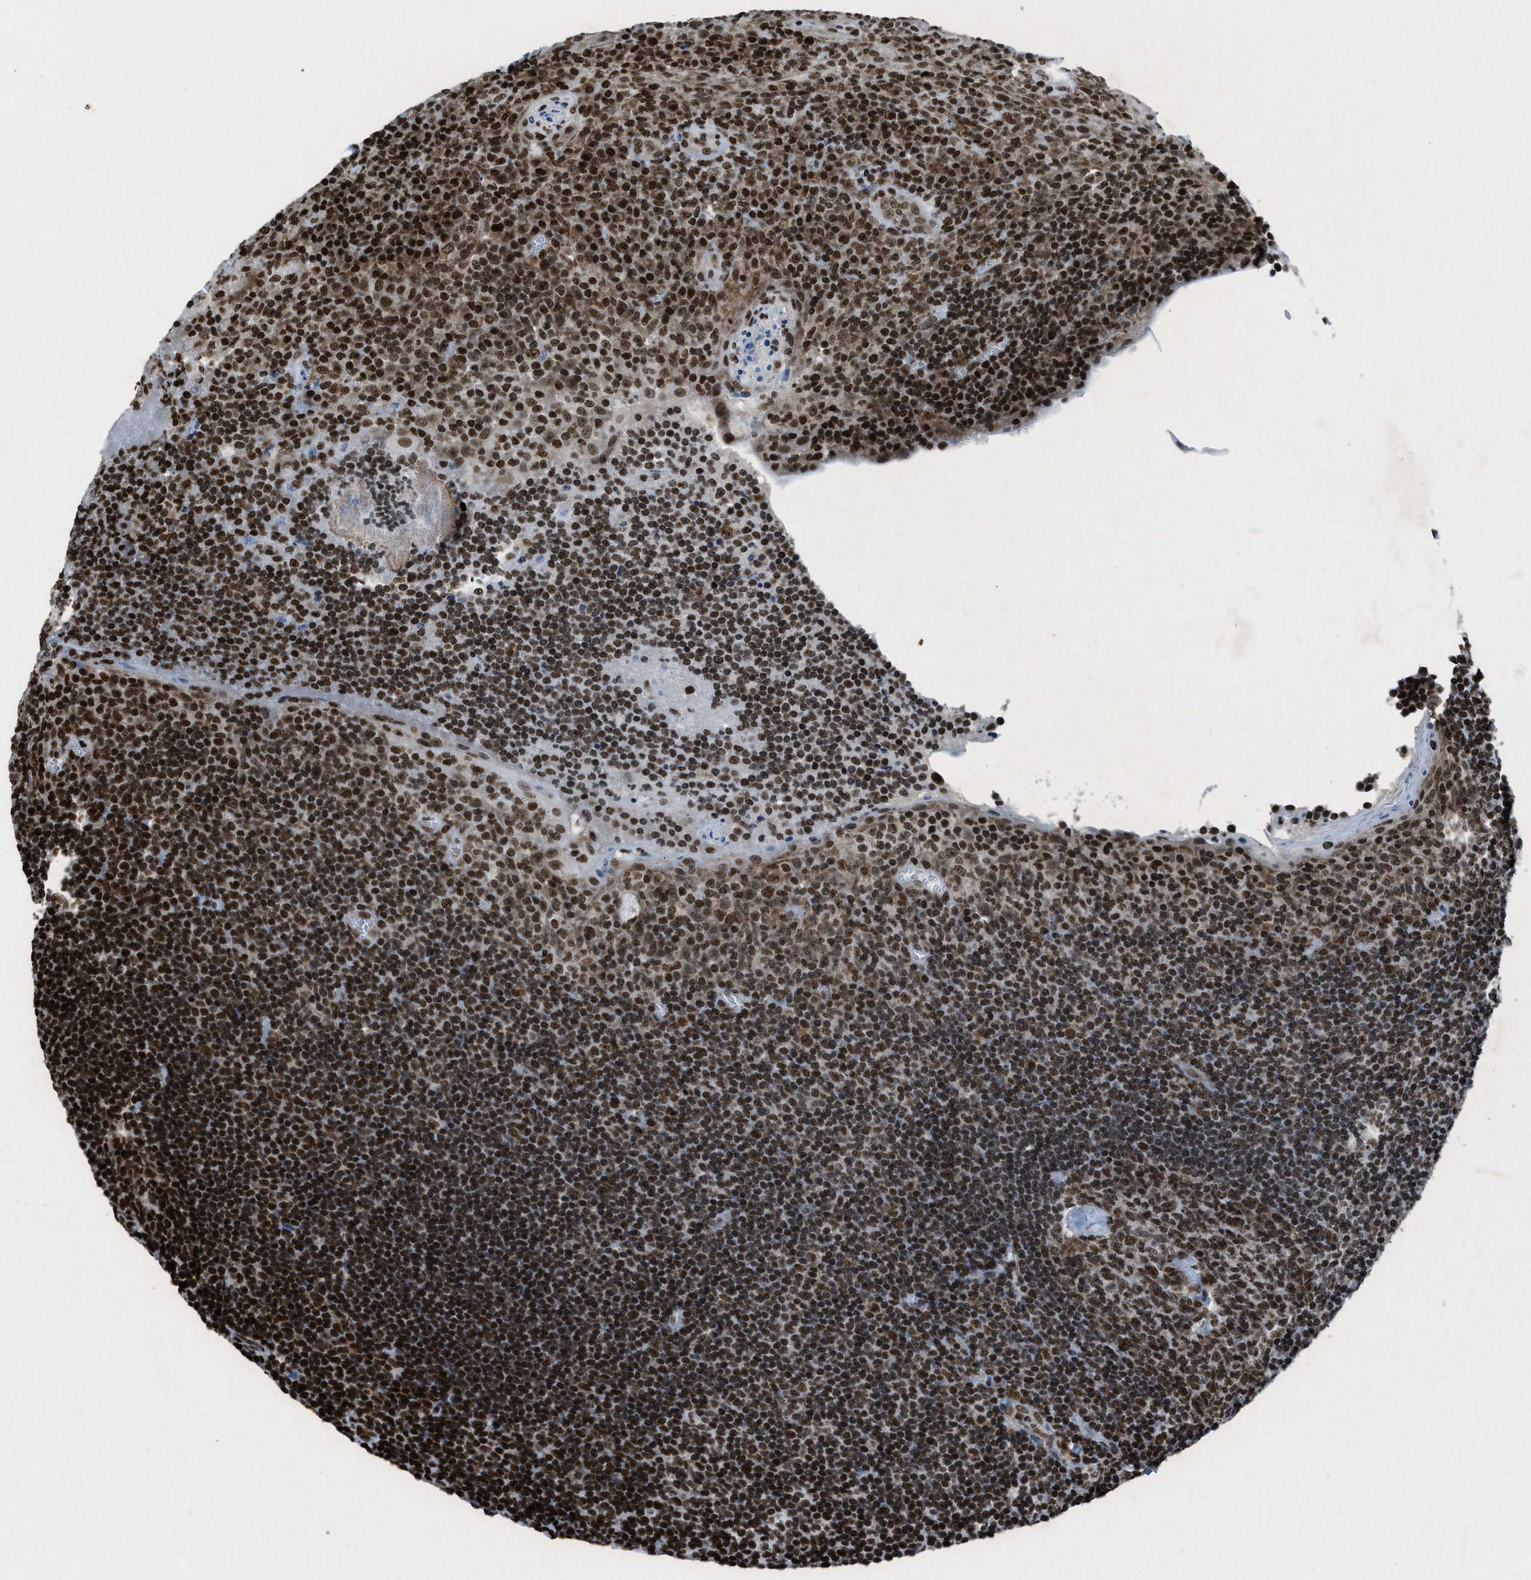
{"staining": {"intensity": "strong", "quantity": ">75%", "location": "nuclear"}, "tissue": "tonsil", "cell_type": "Germinal center cells", "image_type": "normal", "snomed": [{"axis": "morphology", "description": "Normal tissue, NOS"}, {"axis": "topography", "description": "Tonsil"}], "caption": "Immunohistochemical staining of normal tonsil demonstrates high levels of strong nuclear expression in approximately >75% of germinal center cells. The staining is performed using DAB (3,3'-diaminobenzidine) brown chromogen to label protein expression. The nuclei are counter-stained blue using hematoxylin.", "gene": "NXF1", "patient": {"sex": "male", "age": 37}}